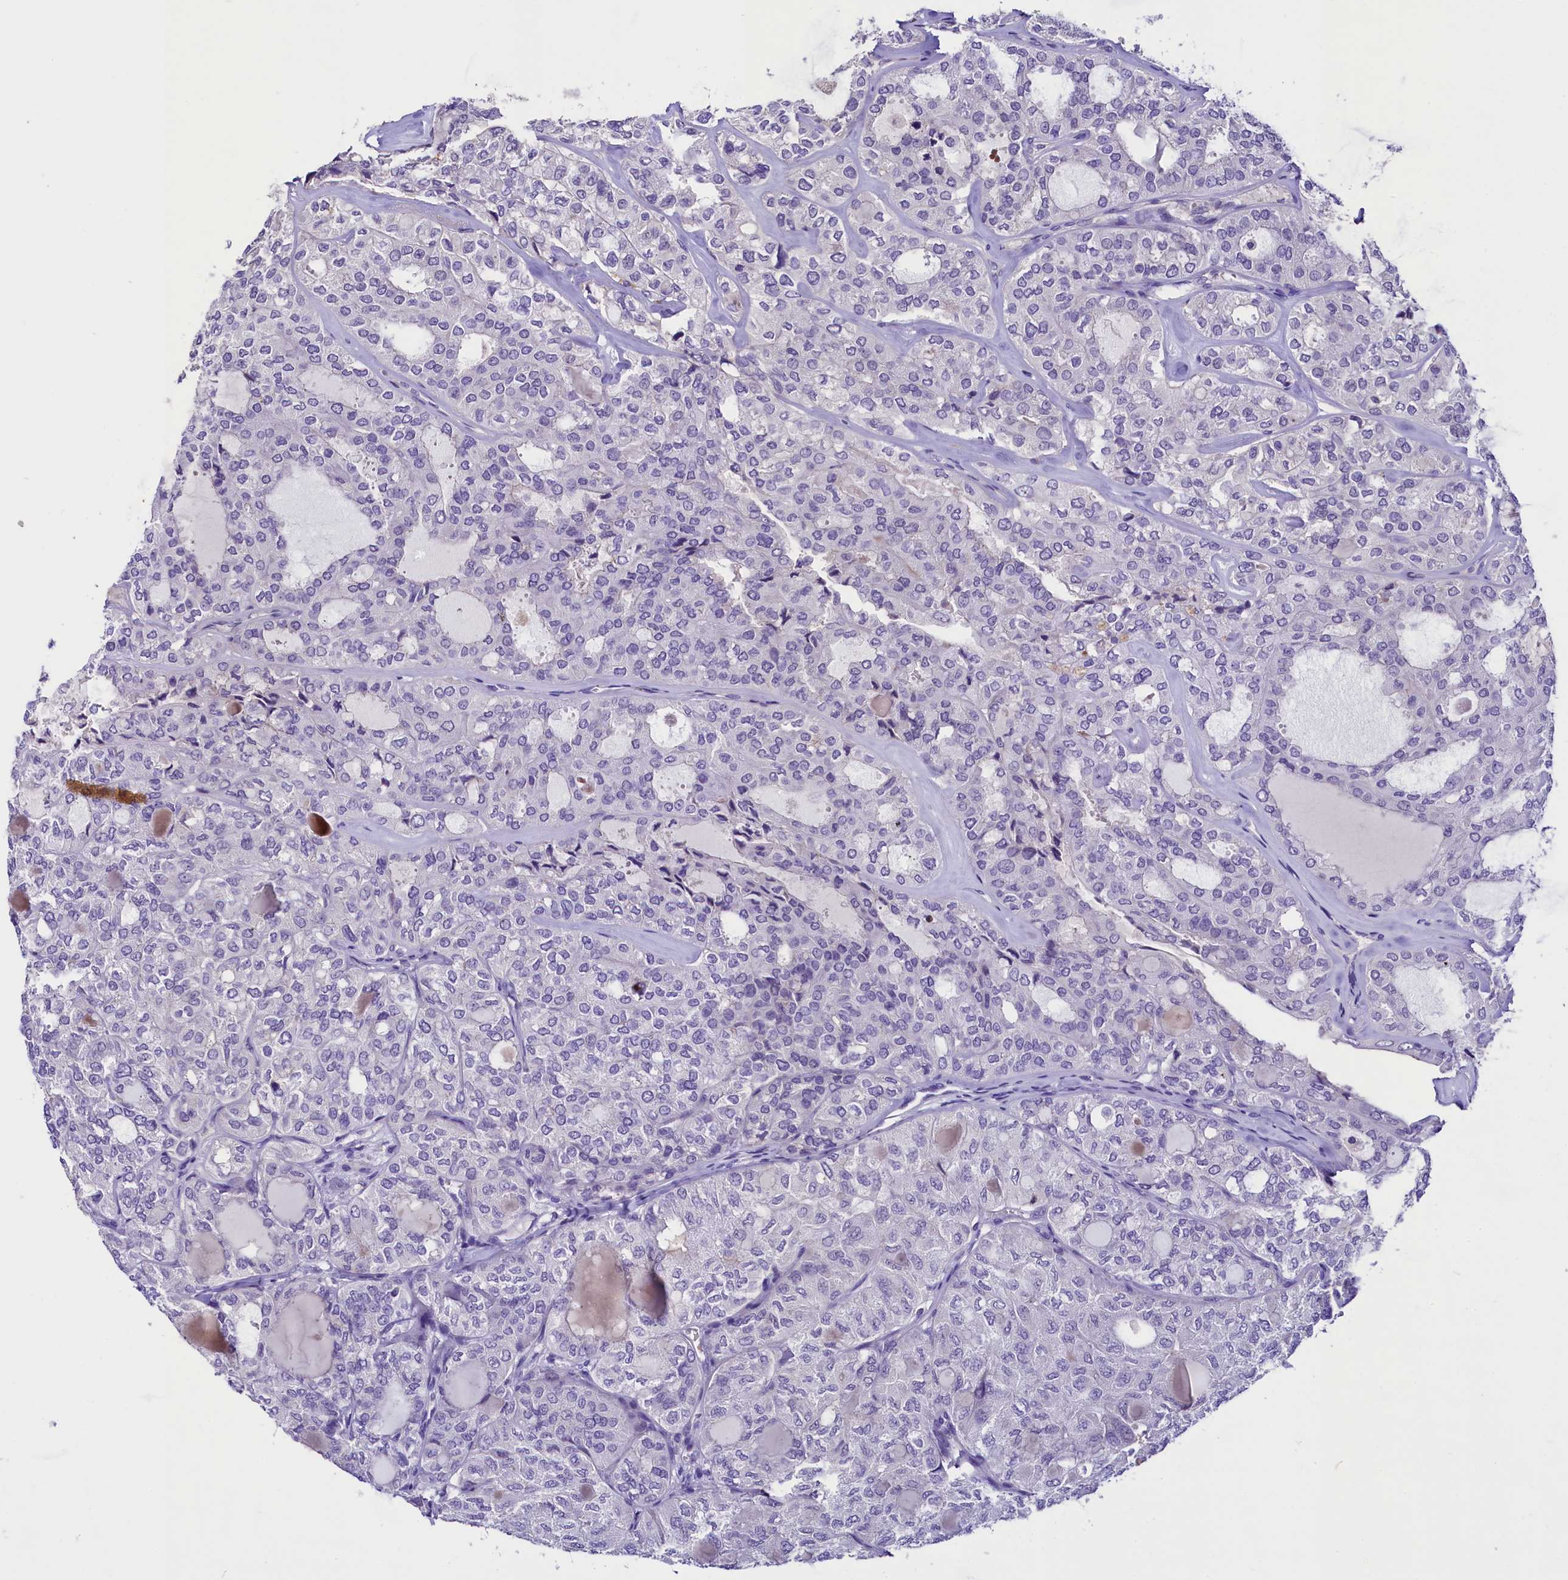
{"staining": {"intensity": "negative", "quantity": "none", "location": "none"}, "tissue": "thyroid cancer", "cell_type": "Tumor cells", "image_type": "cancer", "snomed": [{"axis": "morphology", "description": "Follicular adenoma carcinoma, NOS"}, {"axis": "topography", "description": "Thyroid gland"}], "caption": "Photomicrograph shows no significant protein staining in tumor cells of thyroid cancer (follicular adenoma carcinoma).", "gene": "MEX3B", "patient": {"sex": "male", "age": 75}}